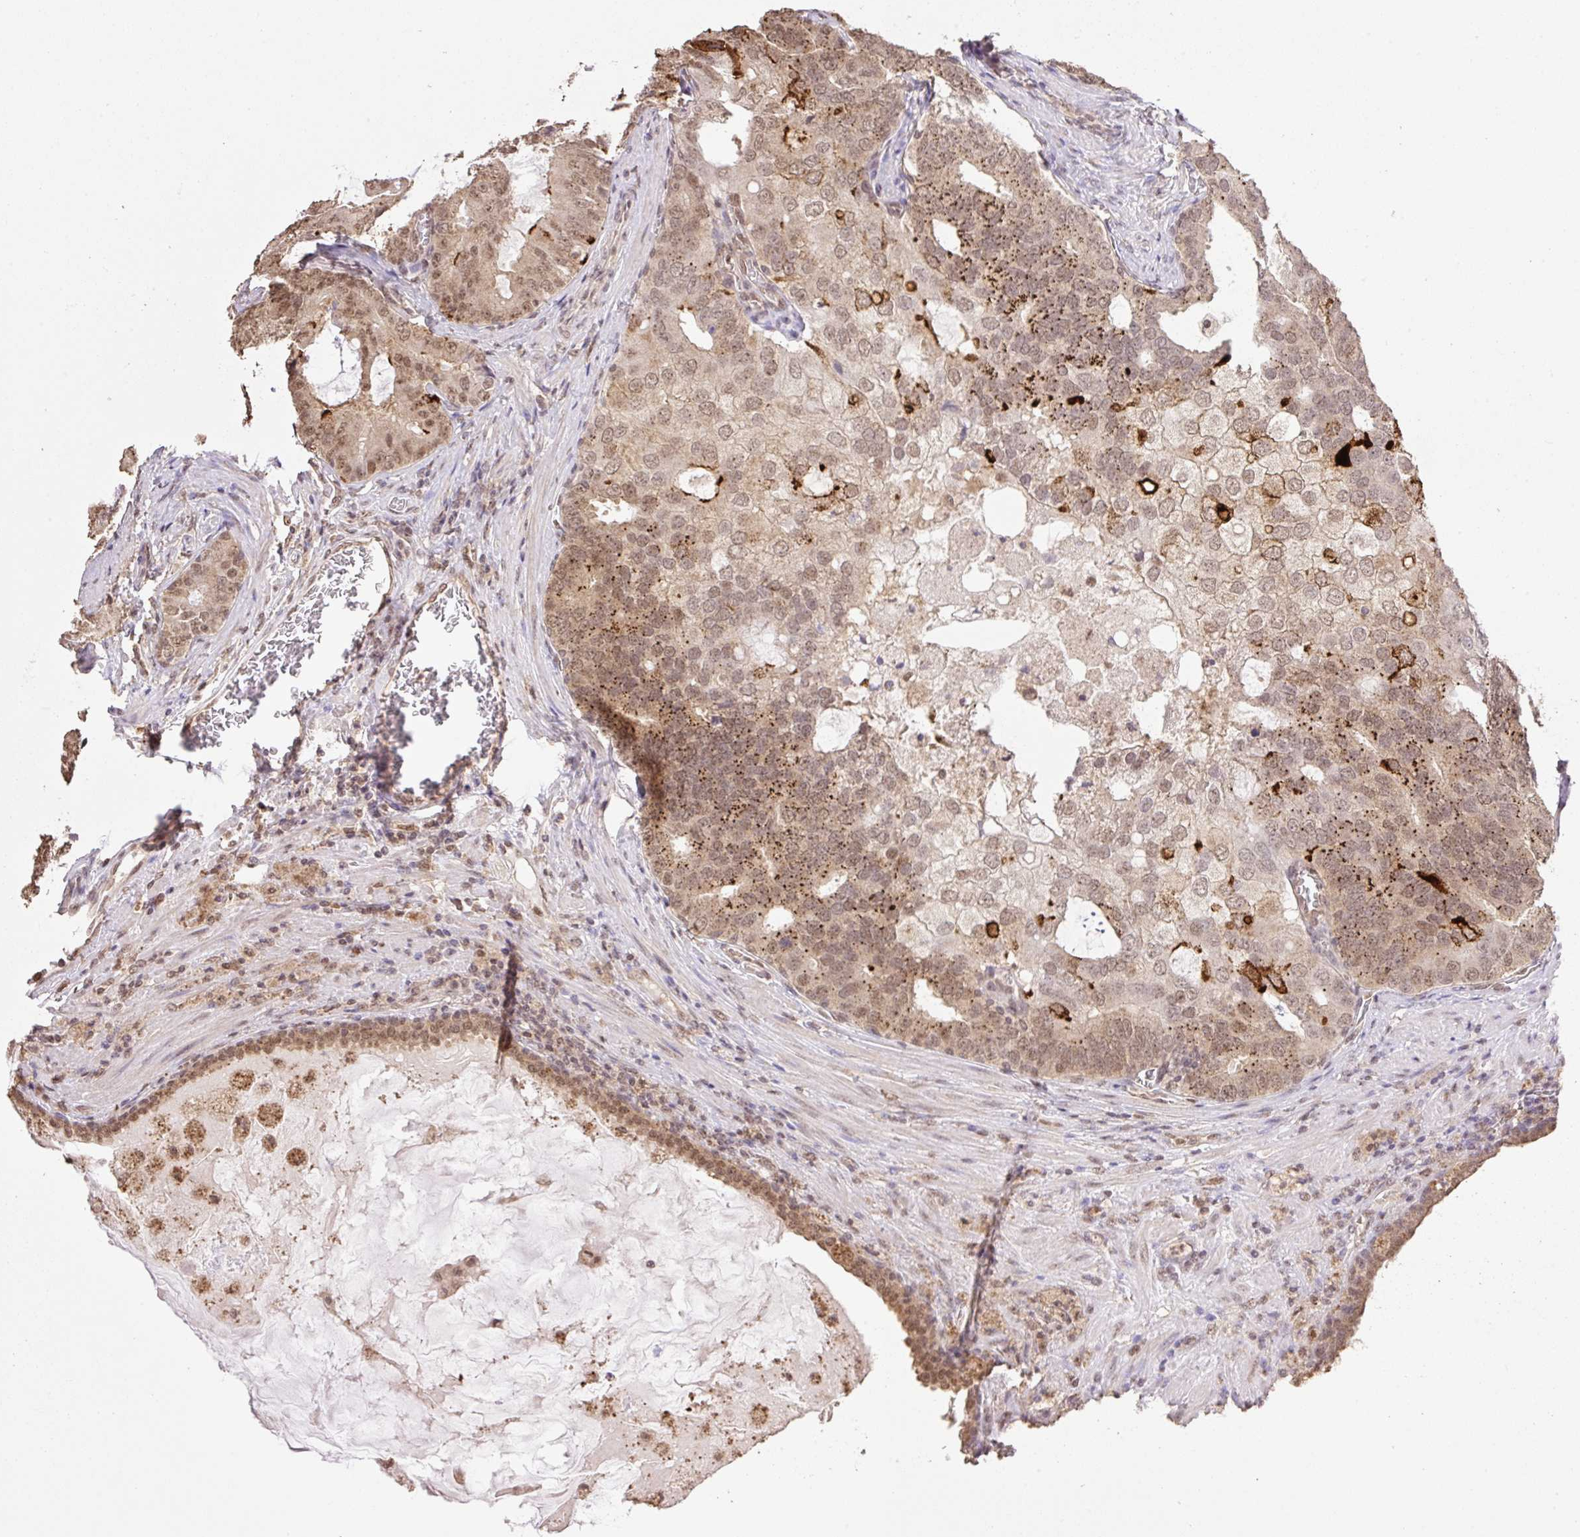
{"staining": {"intensity": "moderate", "quantity": ">75%", "location": "cytoplasmic/membranous,nuclear"}, "tissue": "prostate cancer", "cell_type": "Tumor cells", "image_type": "cancer", "snomed": [{"axis": "morphology", "description": "Adenocarcinoma, High grade"}, {"axis": "topography", "description": "Prostate"}], "caption": "IHC of prostate cancer (adenocarcinoma (high-grade)) reveals medium levels of moderate cytoplasmic/membranous and nuclear positivity in about >75% of tumor cells.", "gene": "VPS25", "patient": {"sex": "male", "age": 55}}